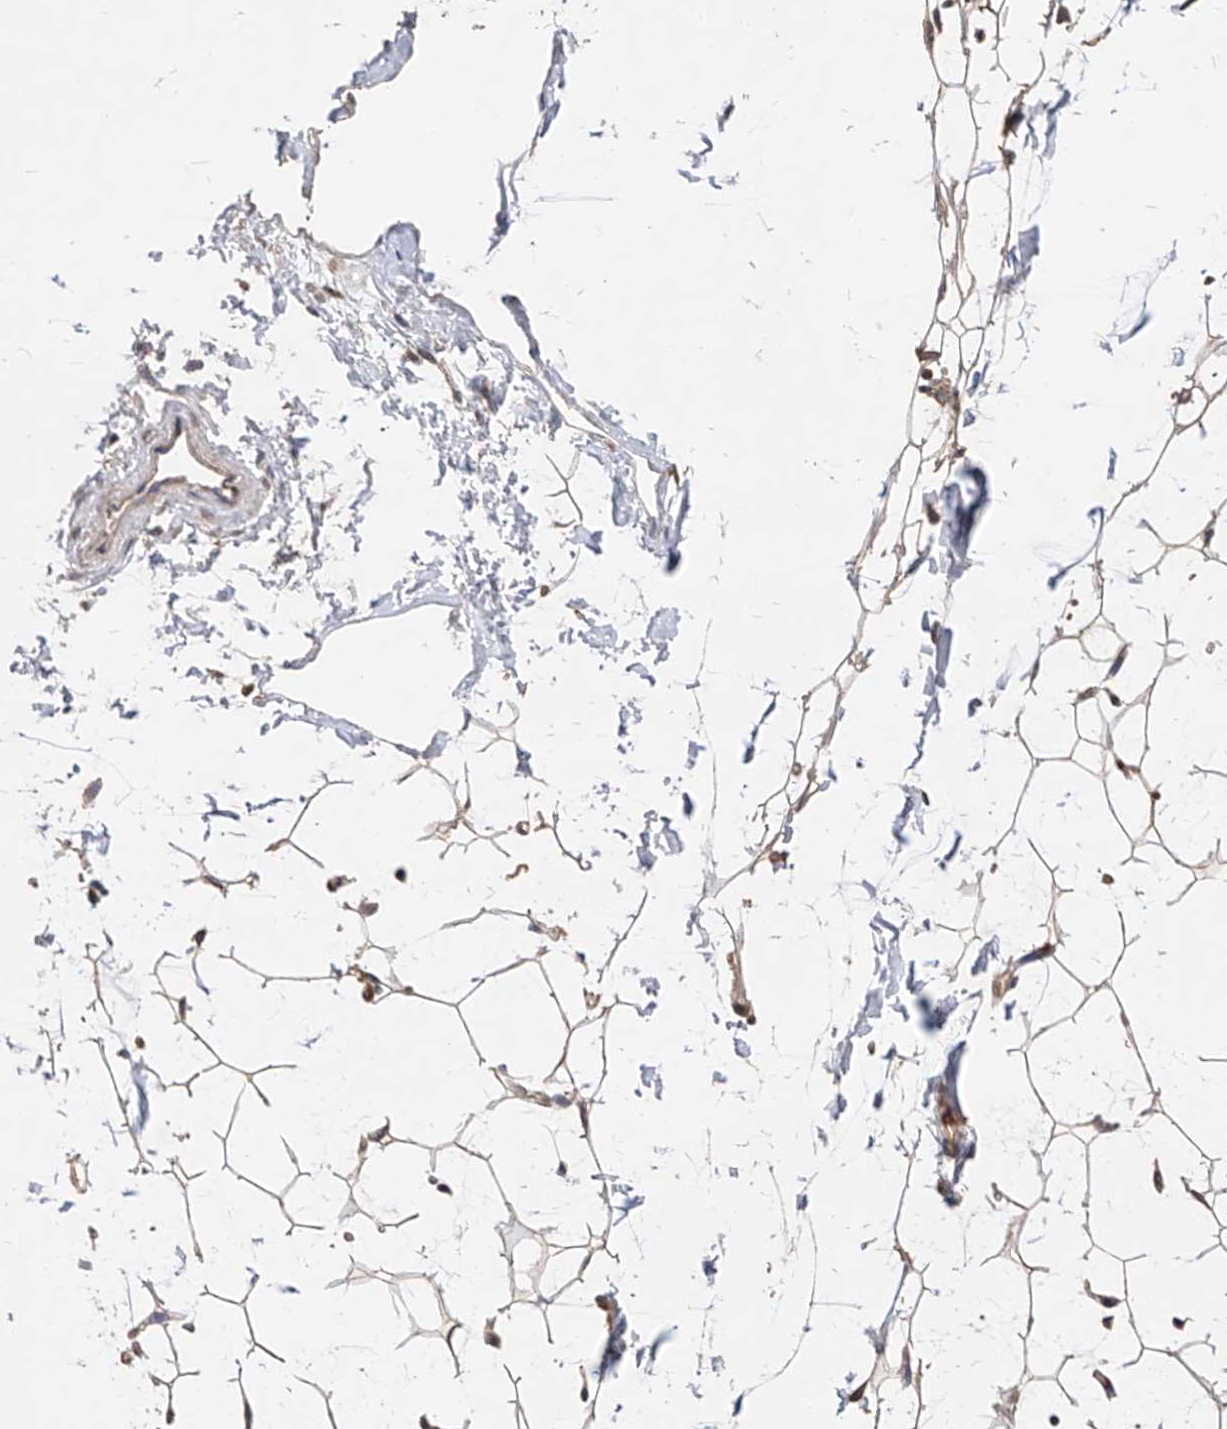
{"staining": {"intensity": "moderate", "quantity": ">75%", "location": "cytoplasmic/membranous"}, "tissue": "adipose tissue", "cell_type": "Adipocytes", "image_type": "normal", "snomed": [{"axis": "morphology", "description": "Normal tissue, NOS"}, {"axis": "topography", "description": "Breast"}], "caption": "A high-resolution micrograph shows IHC staining of normal adipose tissue, which exhibits moderate cytoplasmic/membranous staining in about >75% of adipocytes.", "gene": "EDN1", "patient": {"sex": "female", "age": 23}}